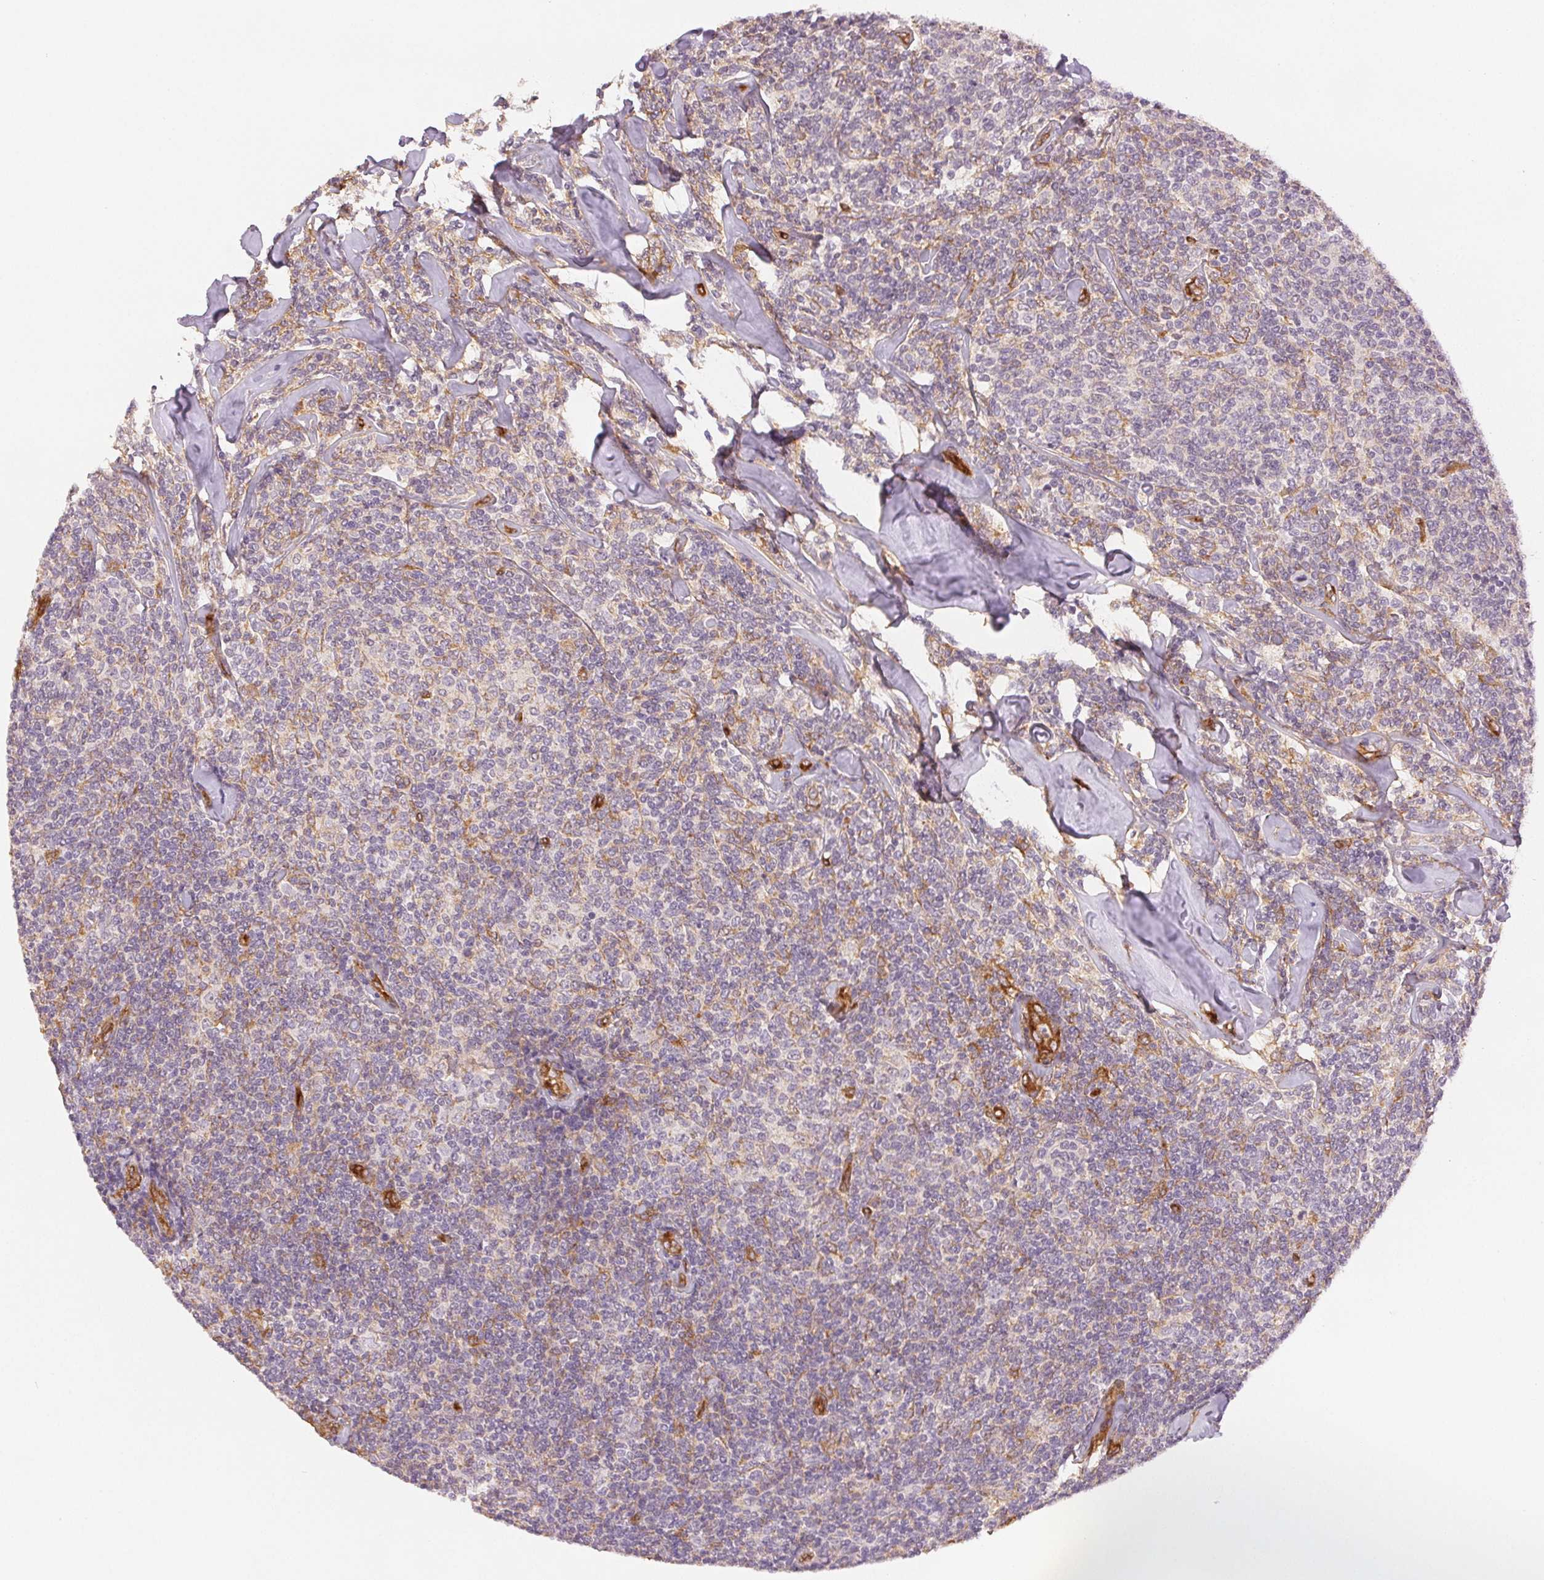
{"staining": {"intensity": "negative", "quantity": "none", "location": "none"}, "tissue": "lymphoma", "cell_type": "Tumor cells", "image_type": "cancer", "snomed": [{"axis": "morphology", "description": "Malignant lymphoma, non-Hodgkin's type, Low grade"}, {"axis": "topography", "description": "Lymph node"}], "caption": "A high-resolution micrograph shows immunohistochemistry staining of lymphoma, which exhibits no significant positivity in tumor cells.", "gene": "DIAPH2", "patient": {"sex": "female", "age": 56}}